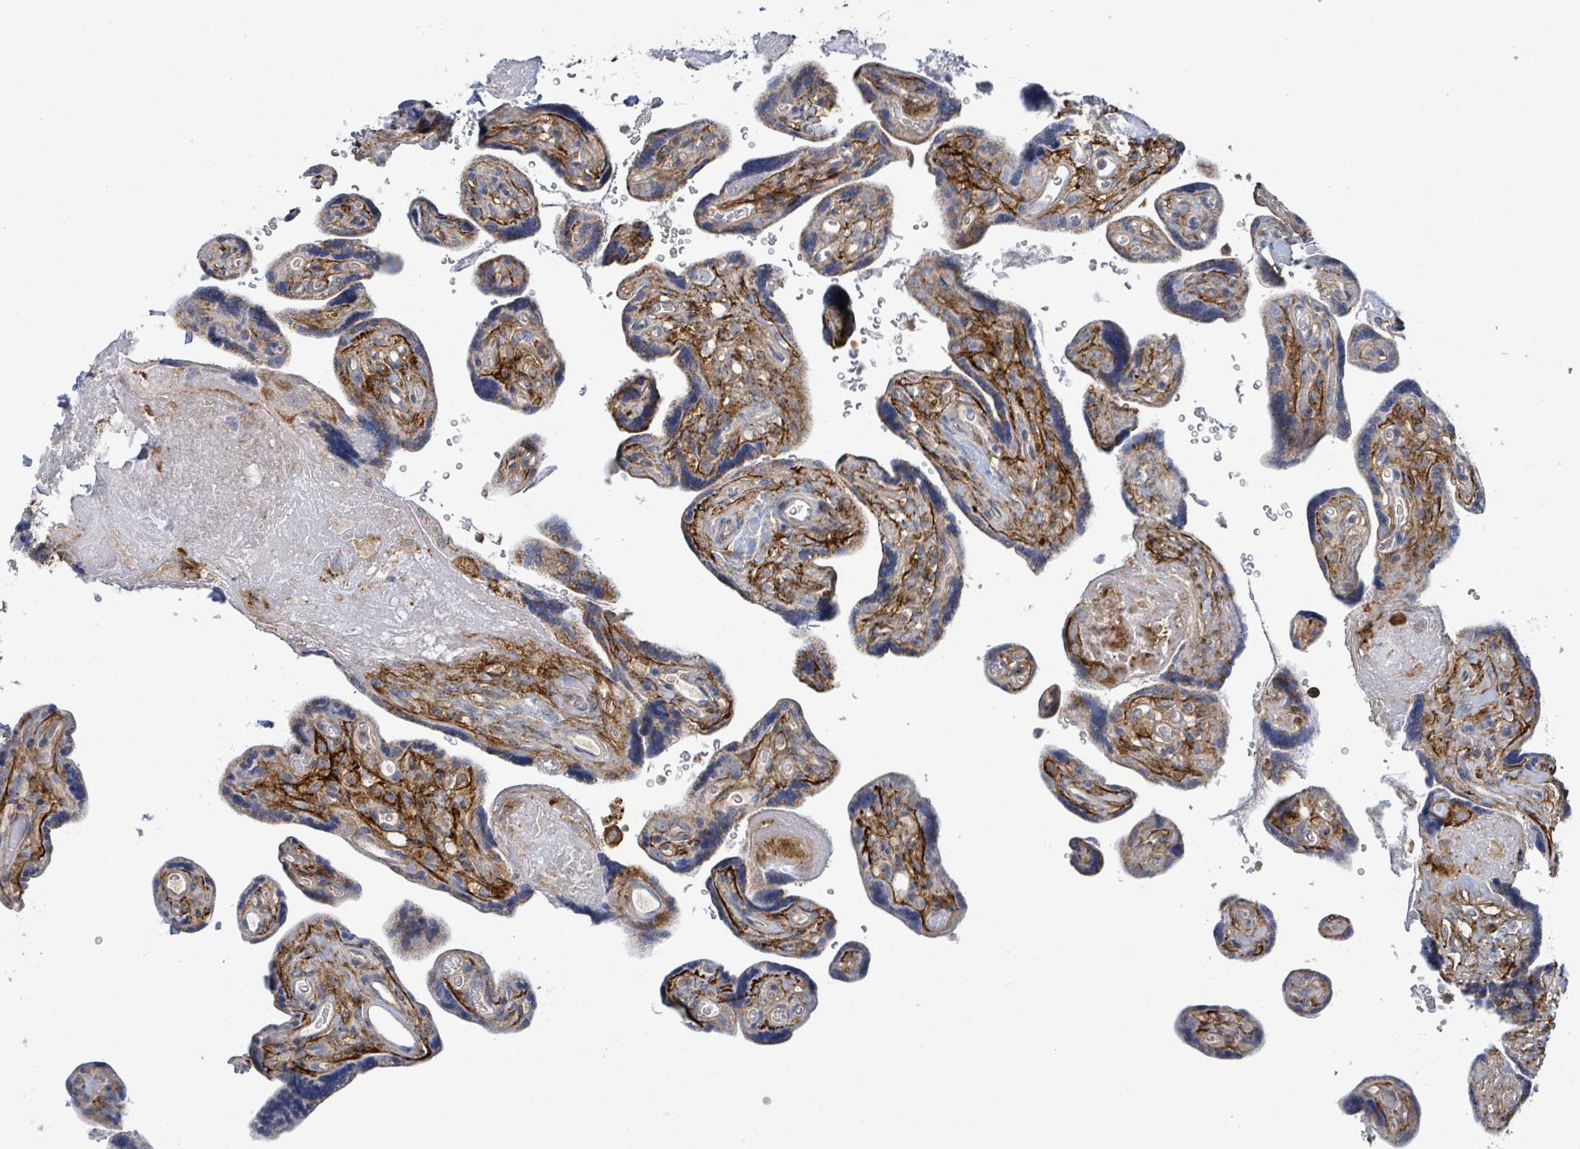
{"staining": {"intensity": "negative", "quantity": "none", "location": "none"}, "tissue": "placenta", "cell_type": "Trophoblastic cells", "image_type": "normal", "snomed": [{"axis": "morphology", "description": "Normal tissue, NOS"}, {"axis": "topography", "description": "Placenta"}], "caption": "Photomicrograph shows no protein expression in trophoblastic cells of benign placenta.", "gene": "EGFL7", "patient": {"sex": "female", "age": 39}}